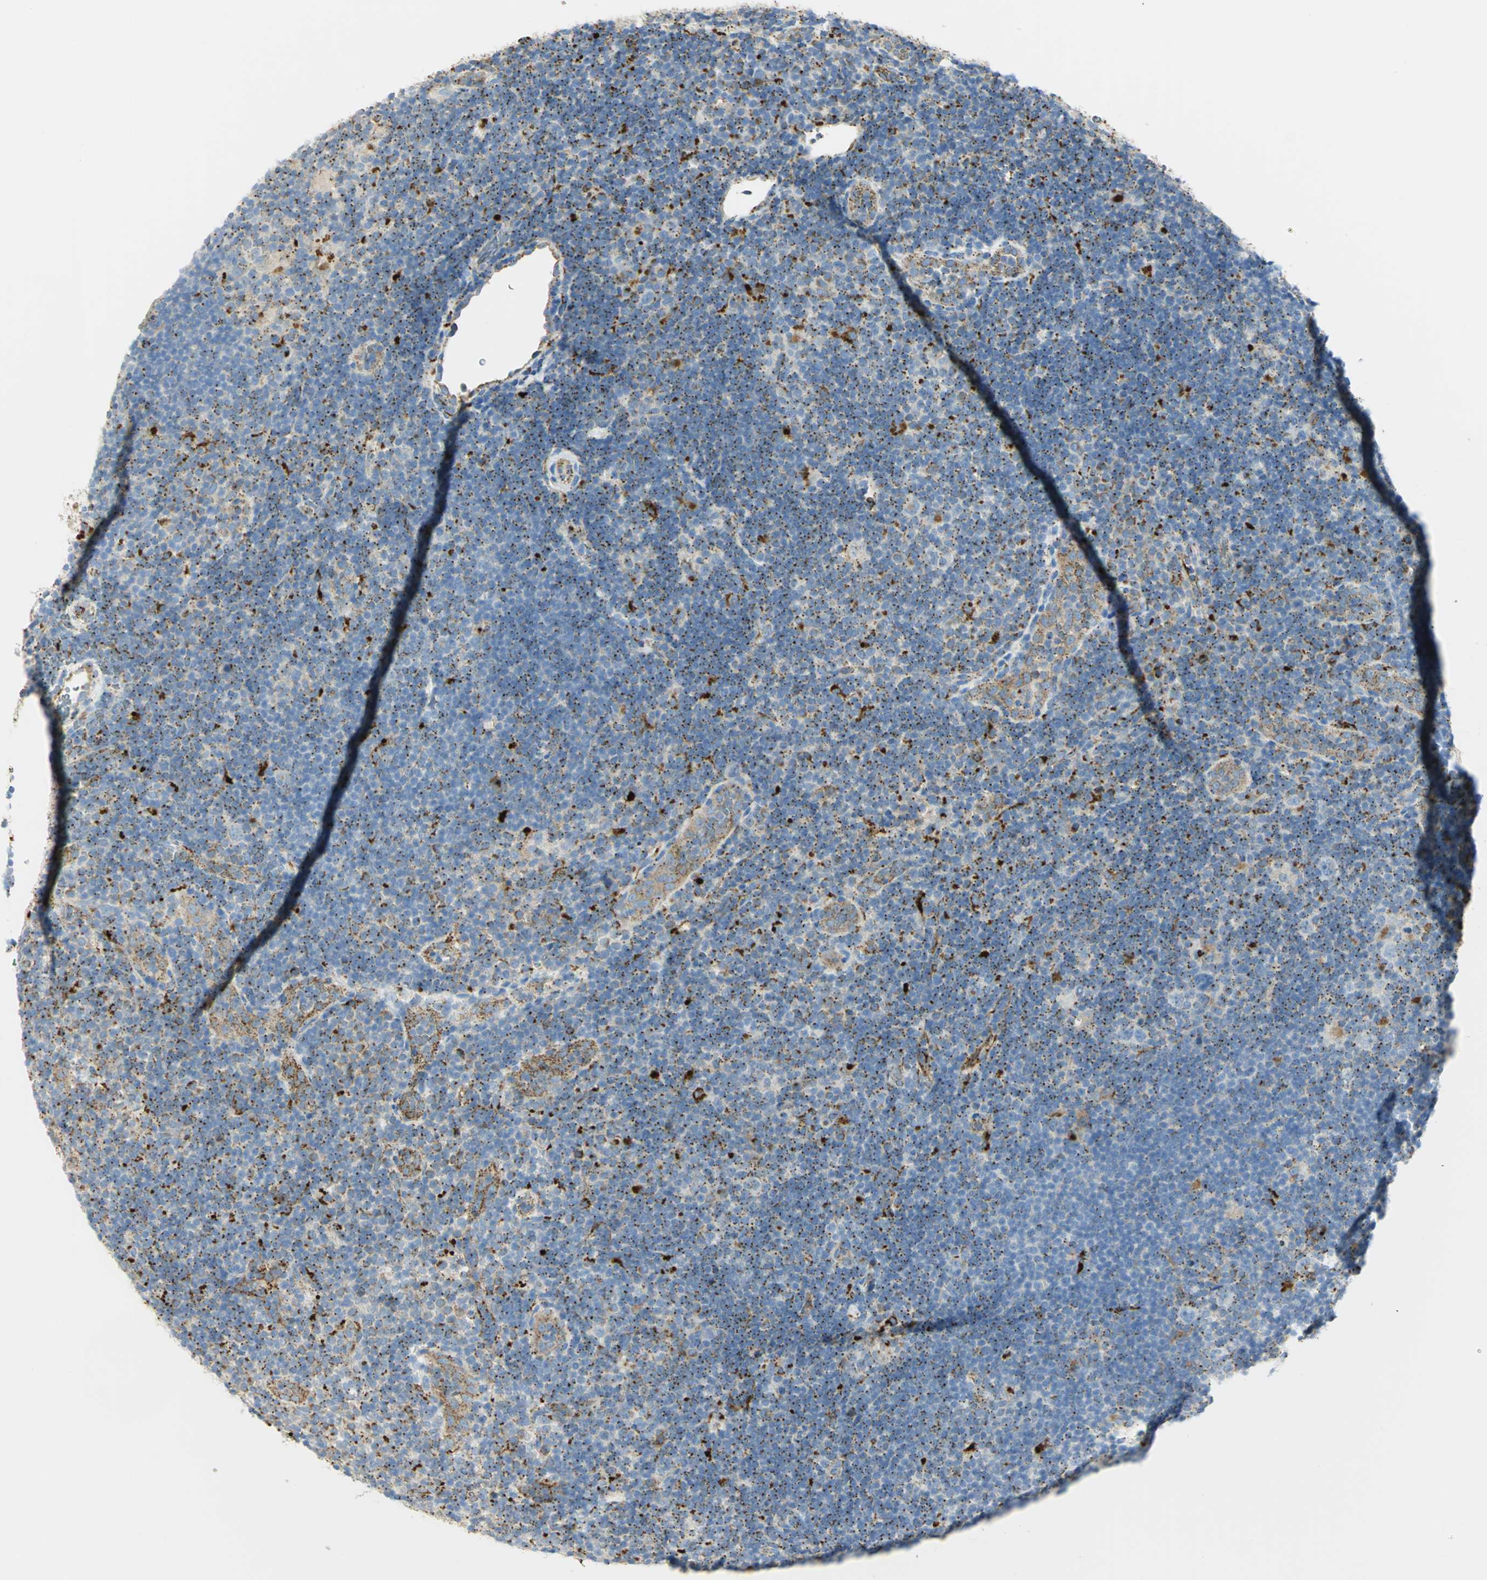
{"staining": {"intensity": "moderate", "quantity": "<25%", "location": "cytoplasmic/membranous"}, "tissue": "lymphoma", "cell_type": "Tumor cells", "image_type": "cancer", "snomed": [{"axis": "morphology", "description": "Hodgkin's disease, NOS"}, {"axis": "topography", "description": "Lymph node"}], "caption": "Hodgkin's disease stained for a protein shows moderate cytoplasmic/membranous positivity in tumor cells.", "gene": "ARSA", "patient": {"sex": "female", "age": 57}}